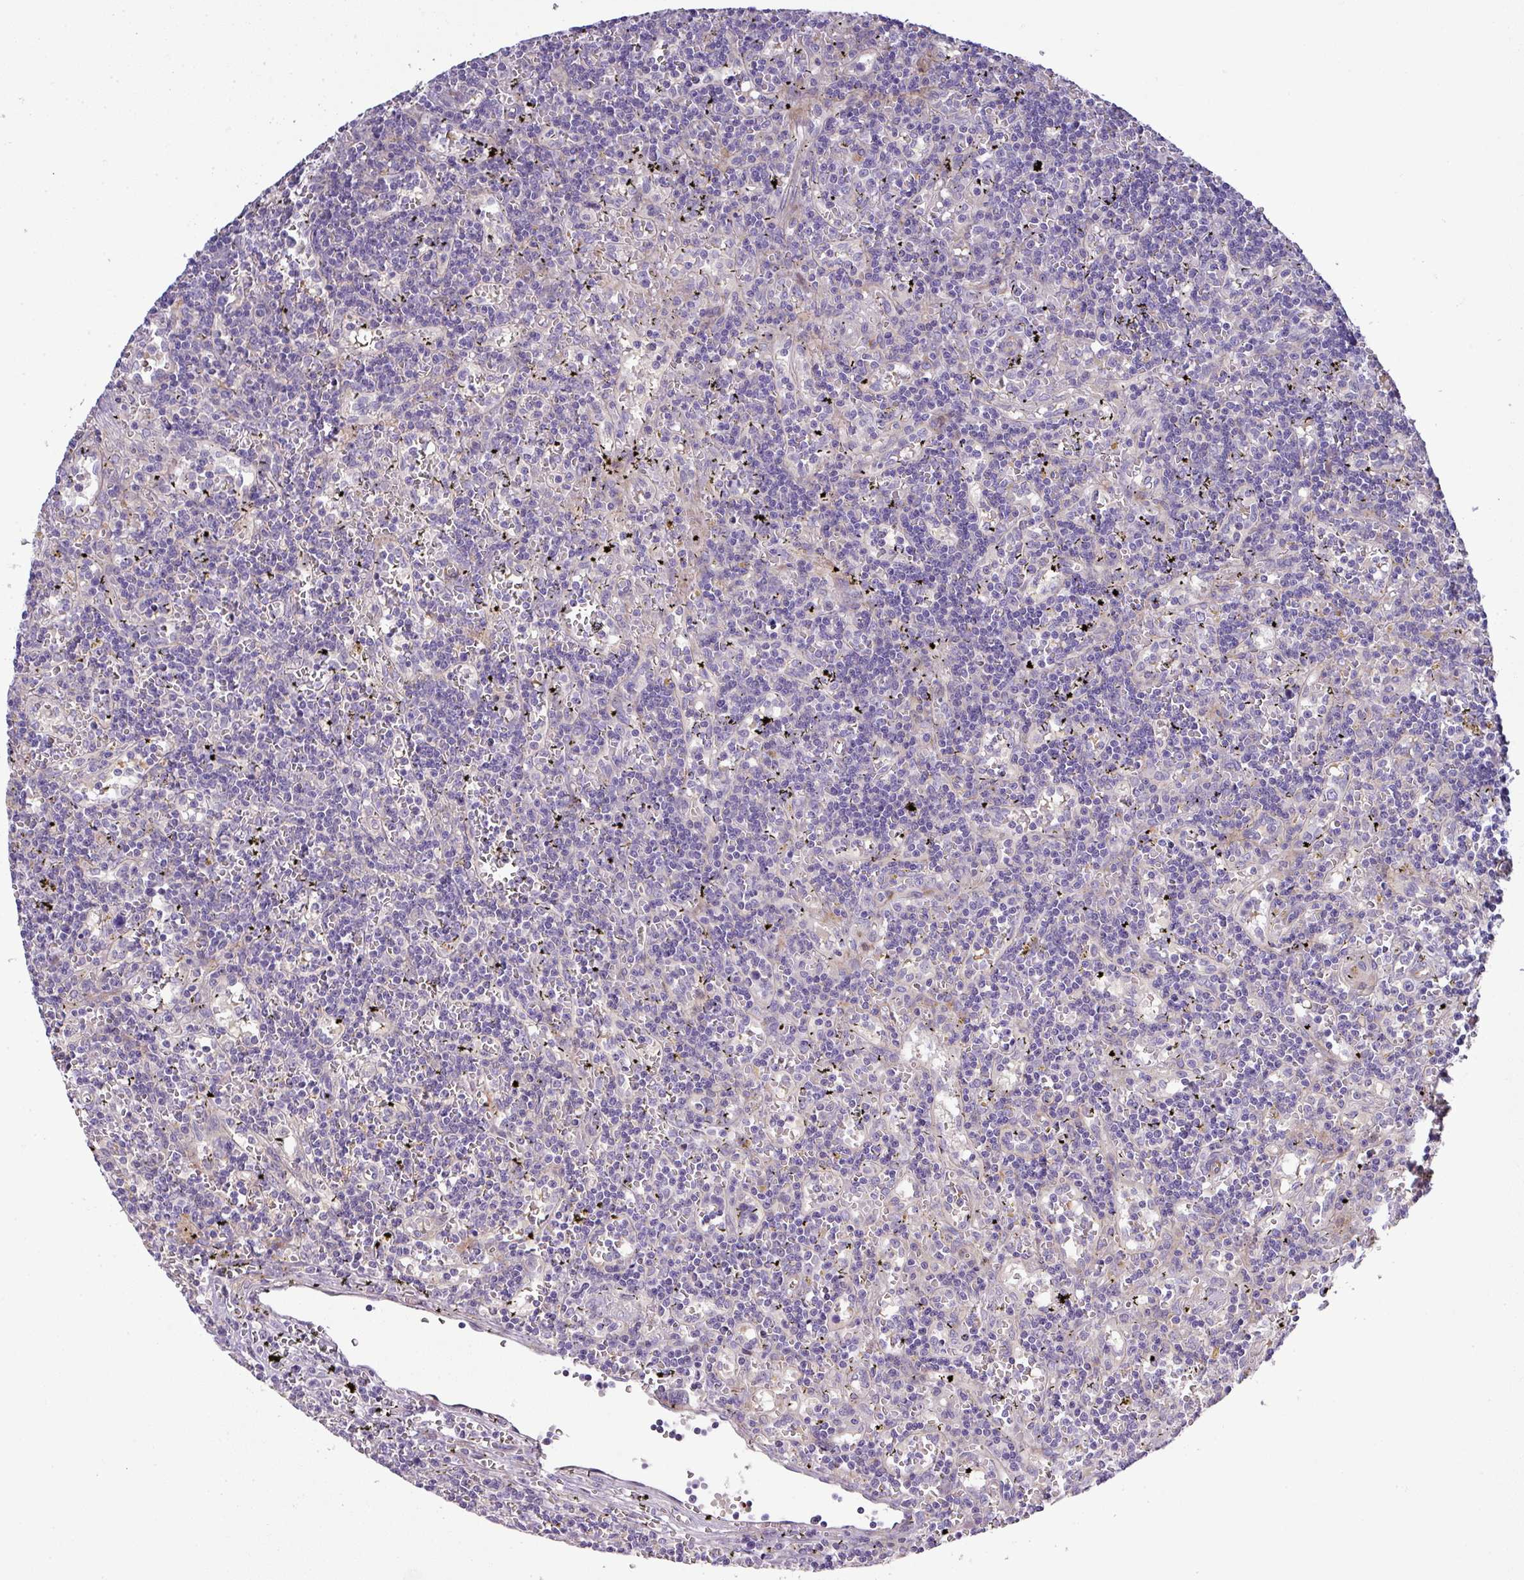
{"staining": {"intensity": "negative", "quantity": "none", "location": "none"}, "tissue": "lymphoma", "cell_type": "Tumor cells", "image_type": "cancer", "snomed": [{"axis": "morphology", "description": "Malignant lymphoma, non-Hodgkin's type, Low grade"}, {"axis": "topography", "description": "Spleen"}], "caption": "This is an IHC image of malignant lymphoma, non-Hodgkin's type (low-grade). There is no positivity in tumor cells.", "gene": "ATP6V1F", "patient": {"sex": "male", "age": 60}}